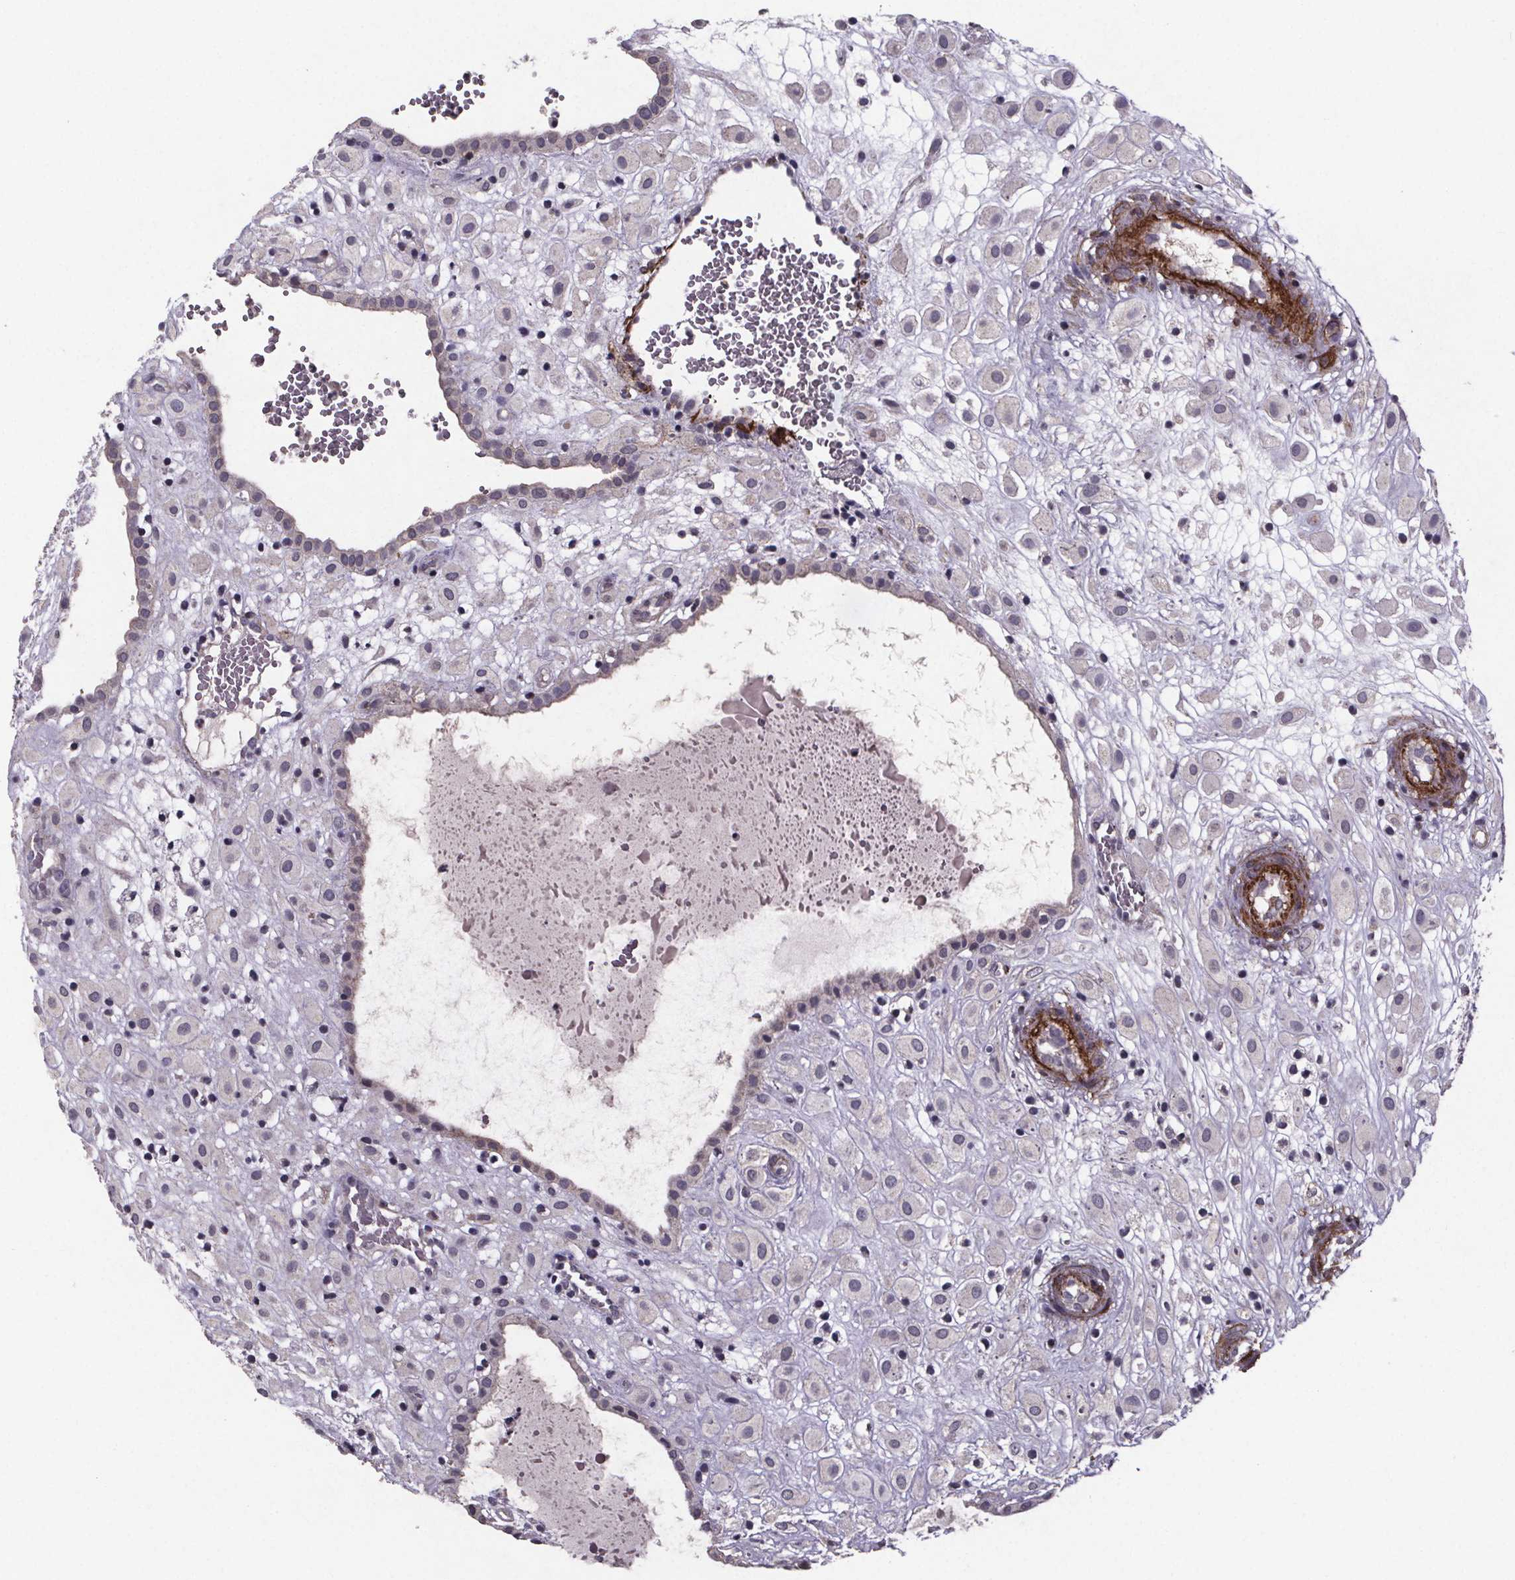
{"staining": {"intensity": "negative", "quantity": "none", "location": "none"}, "tissue": "placenta", "cell_type": "Decidual cells", "image_type": "normal", "snomed": [{"axis": "morphology", "description": "Normal tissue, NOS"}, {"axis": "topography", "description": "Placenta"}], "caption": "Immunohistochemistry (IHC) of unremarkable human placenta shows no staining in decidual cells. (DAB immunohistochemistry (IHC) with hematoxylin counter stain).", "gene": "PALLD", "patient": {"sex": "female", "age": 24}}